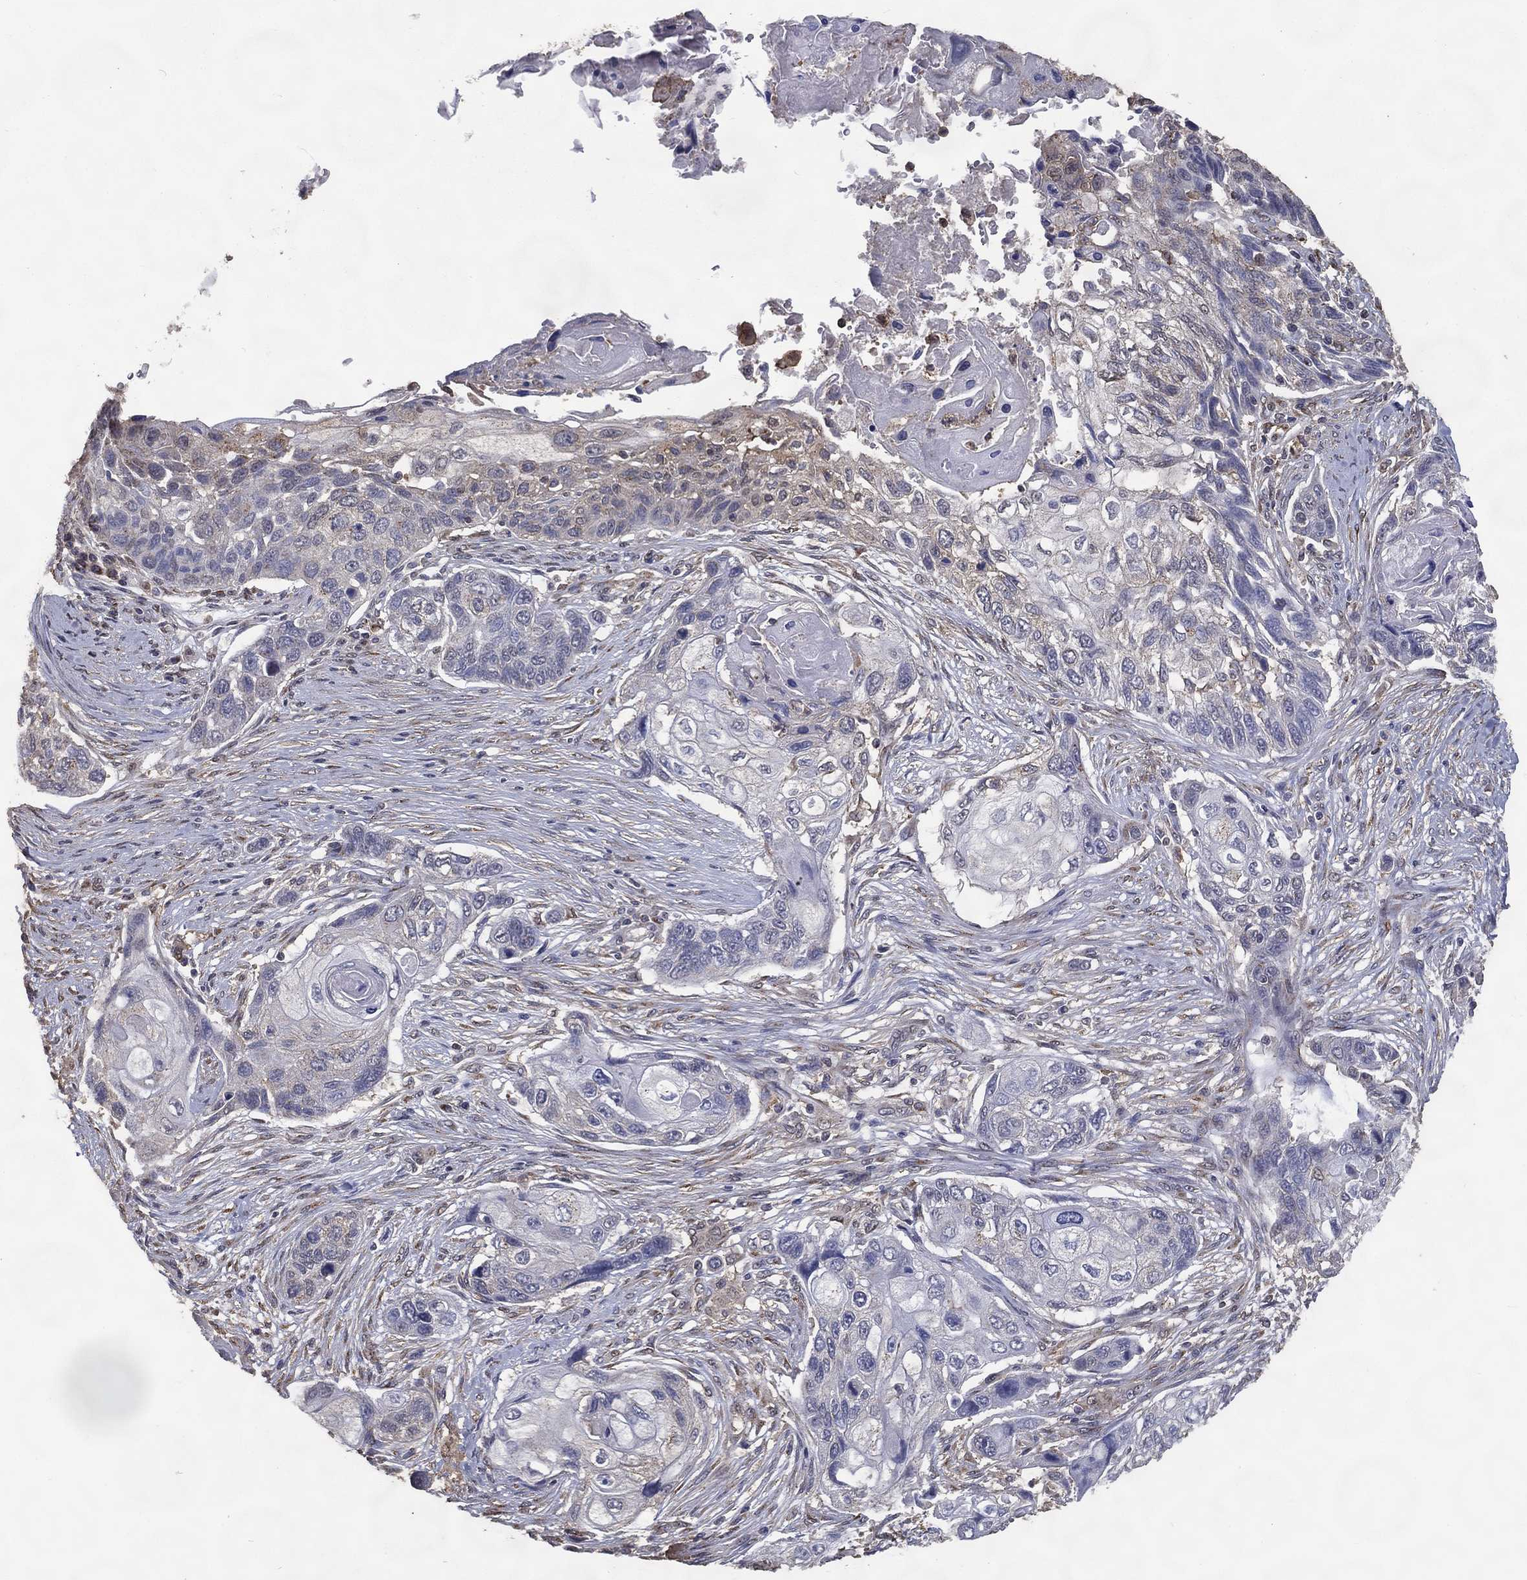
{"staining": {"intensity": "negative", "quantity": "none", "location": "none"}, "tissue": "lung cancer", "cell_type": "Tumor cells", "image_type": "cancer", "snomed": [{"axis": "morphology", "description": "Normal tissue, NOS"}, {"axis": "morphology", "description": "Squamous cell carcinoma, NOS"}, {"axis": "topography", "description": "Bronchus"}, {"axis": "topography", "description": "Lung"}], "caption": "Squamous cell carcinoma (lung) was stained to show a protein in brown. There is no significant staining in tumor cells. (IHC, brightfield microscopy, high magnification).", "gene": "GPR183", "patient": {"sex": "male", "age": 69}}